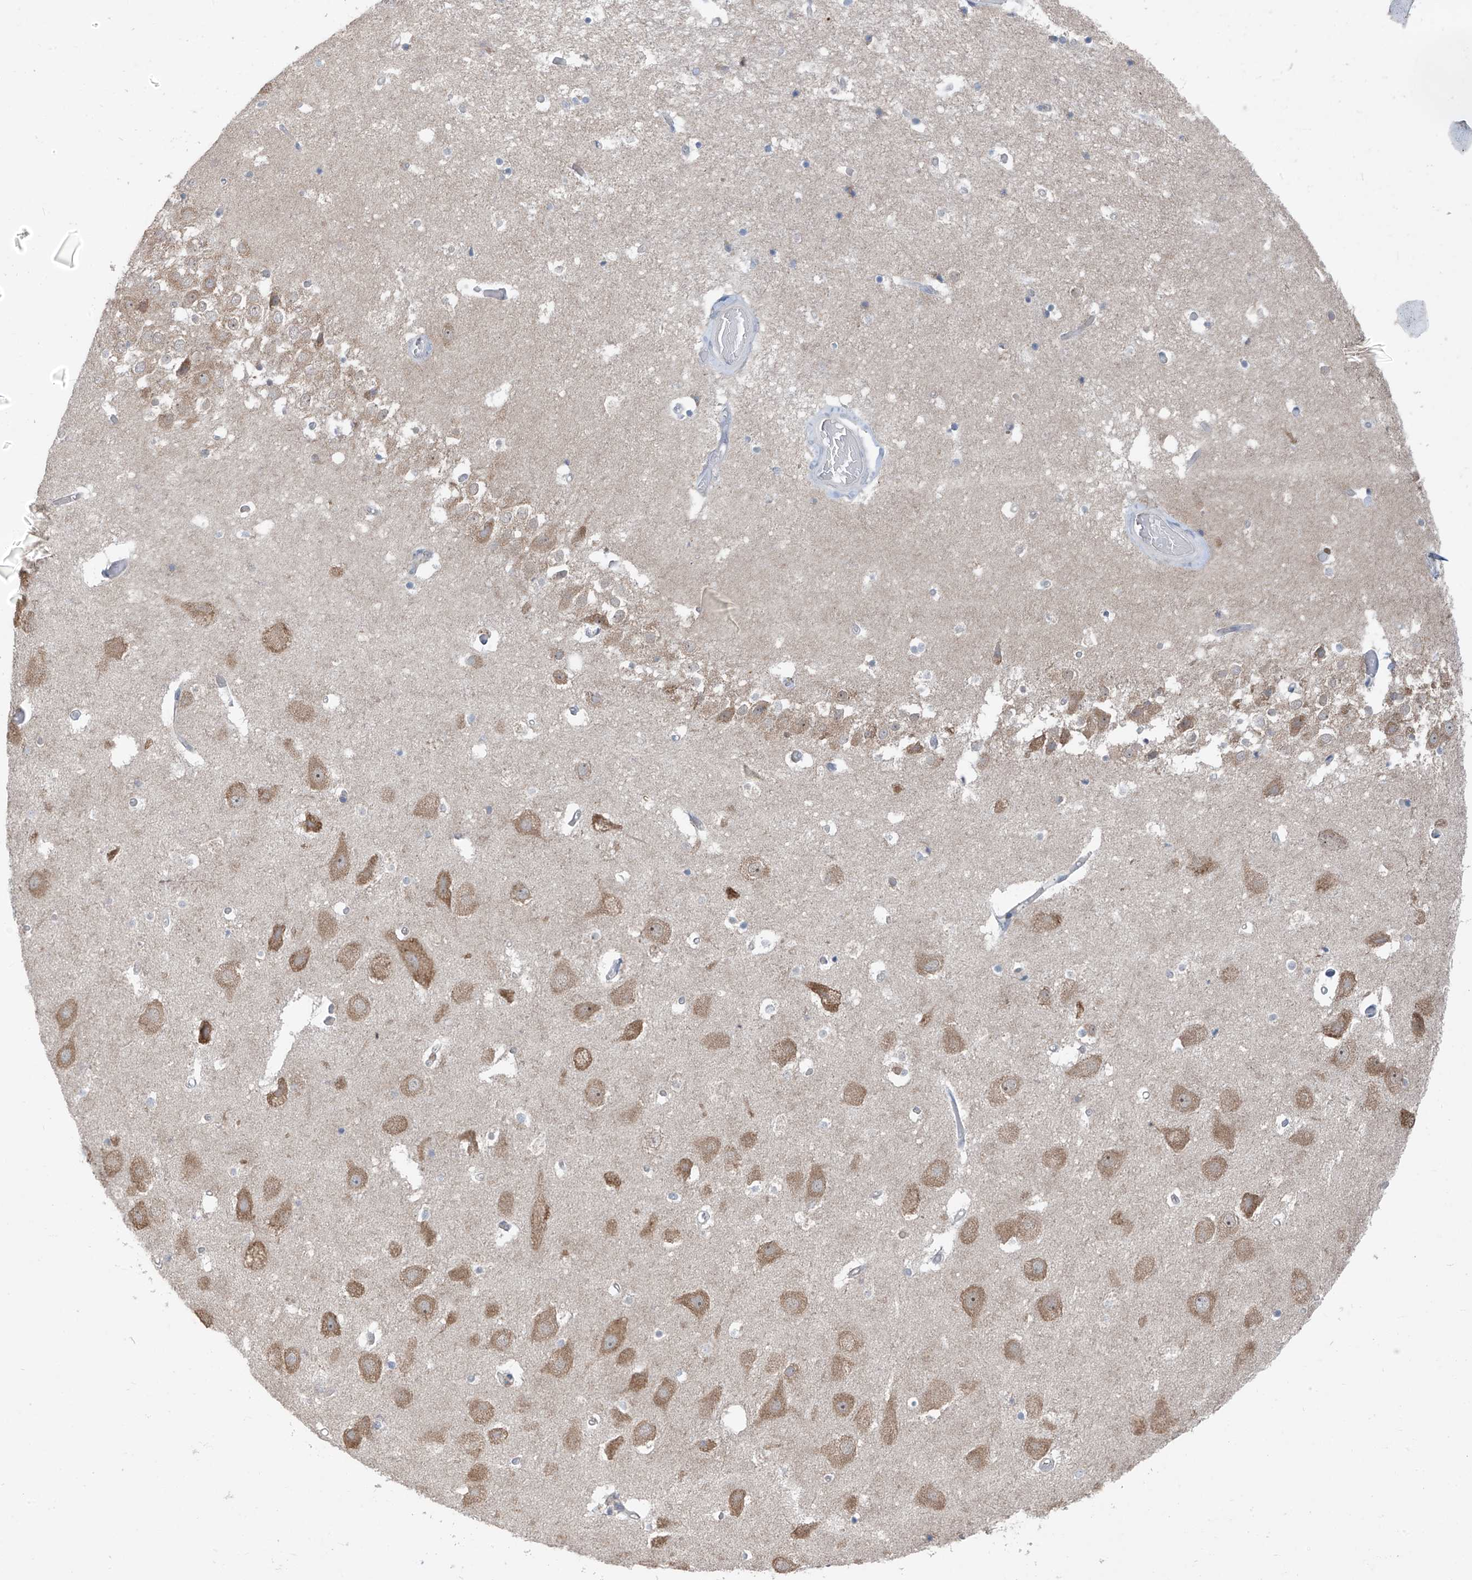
{"staining": {"intensity": "negative", "quantity": "none", "location": "none"}, "tissue": "hippocampus", "cell_type": "Glial cells", "image_type": "normal", "snomed": [{"axis": "morphology", "description": "Normal tissue, NOS"}, {"axis": "topography", "description": "Hippocampus"}], "caption": "A histopathology image of hippocampus stained for a protein displays no brown staining in glial cells.", "gene": "RPL4", "patient": {"sex": "female", "age": 52}}